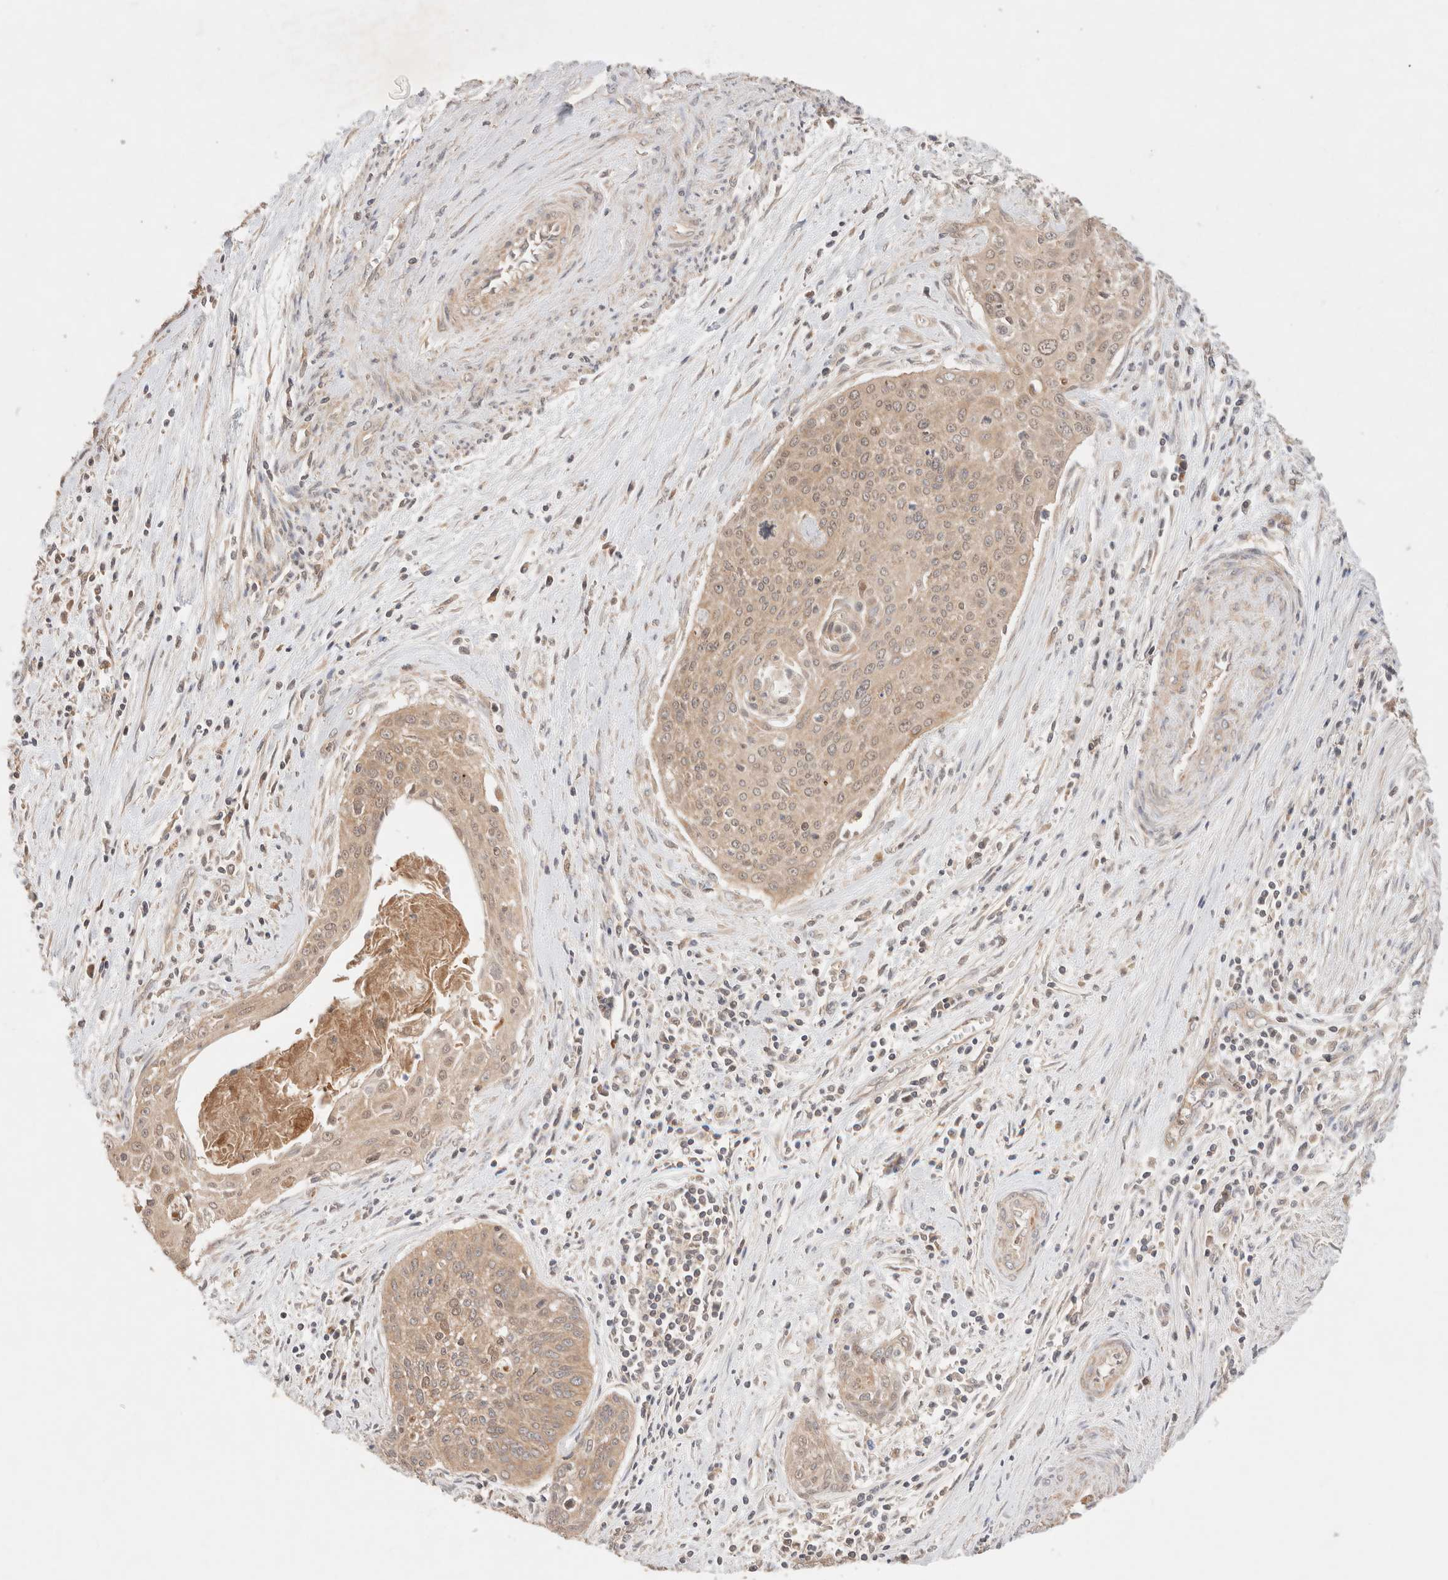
{"staining": {"intensity": "weak", "quantity": "25%-75%", "location": "cytoplasmic/membranous"}, "tissue": "cervical cancer", "cell_type": "Tumor cells", "image_type": "cancer", "snomed": [{"axis": "morphology", "description": "Squamous cell carcinoma, NOS"}, {"axis": "topography", "description": "Cervix"}], "caption": "High-power microscopy captured an IHC image of squamous cell carcinoma (cervical), revealing weak cytoplasmic/membranous positivity in approximately 25%-75% of tumor cells.", "gene": "CARNMT1", "patient": {"sex": "female", "age": 55}}